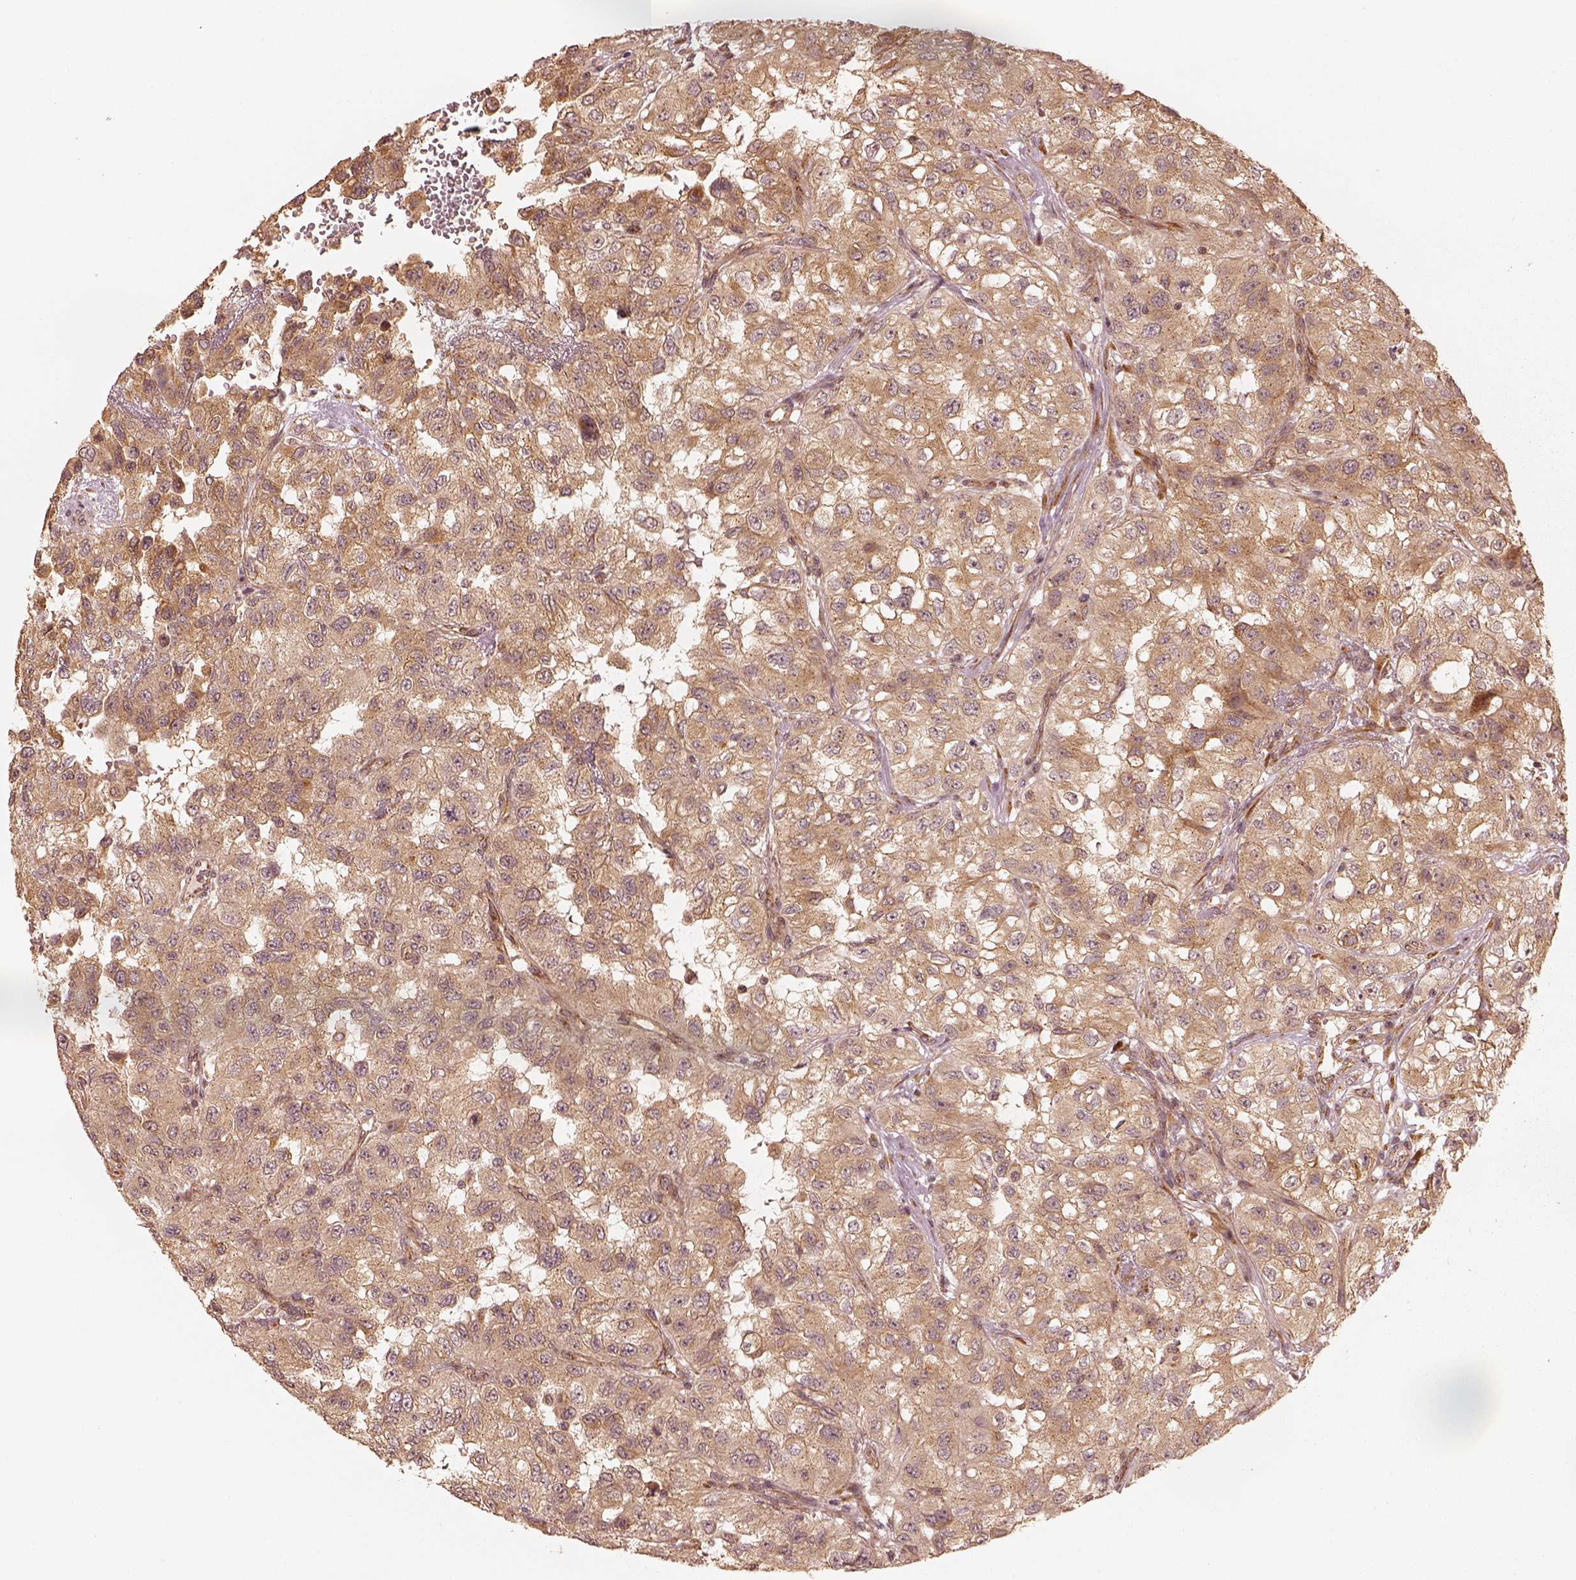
{"staining": {"intensity": "moderate", "quantity": ">75%", "location": "cytoplasmic/membranous"}, "tissue": "renal cancer", "cell_type": "Tumor cells", "image_type": "cancer", "snomed": [{"axis": "morphology", "description": "Adenocarcinoma, NOS"}, {"axis": "topography", "description": "Kidney"}], "caption": "Renal adenocarcinoma tissue demonstrates moderate cytoplasmic/membranous staining in about >75% of tumor cells, visualized by immunohistochemistry. Nuclei are stained in blue.", "gene": "DNAJC25", "patient": {"sex": "male", "age": 64}}